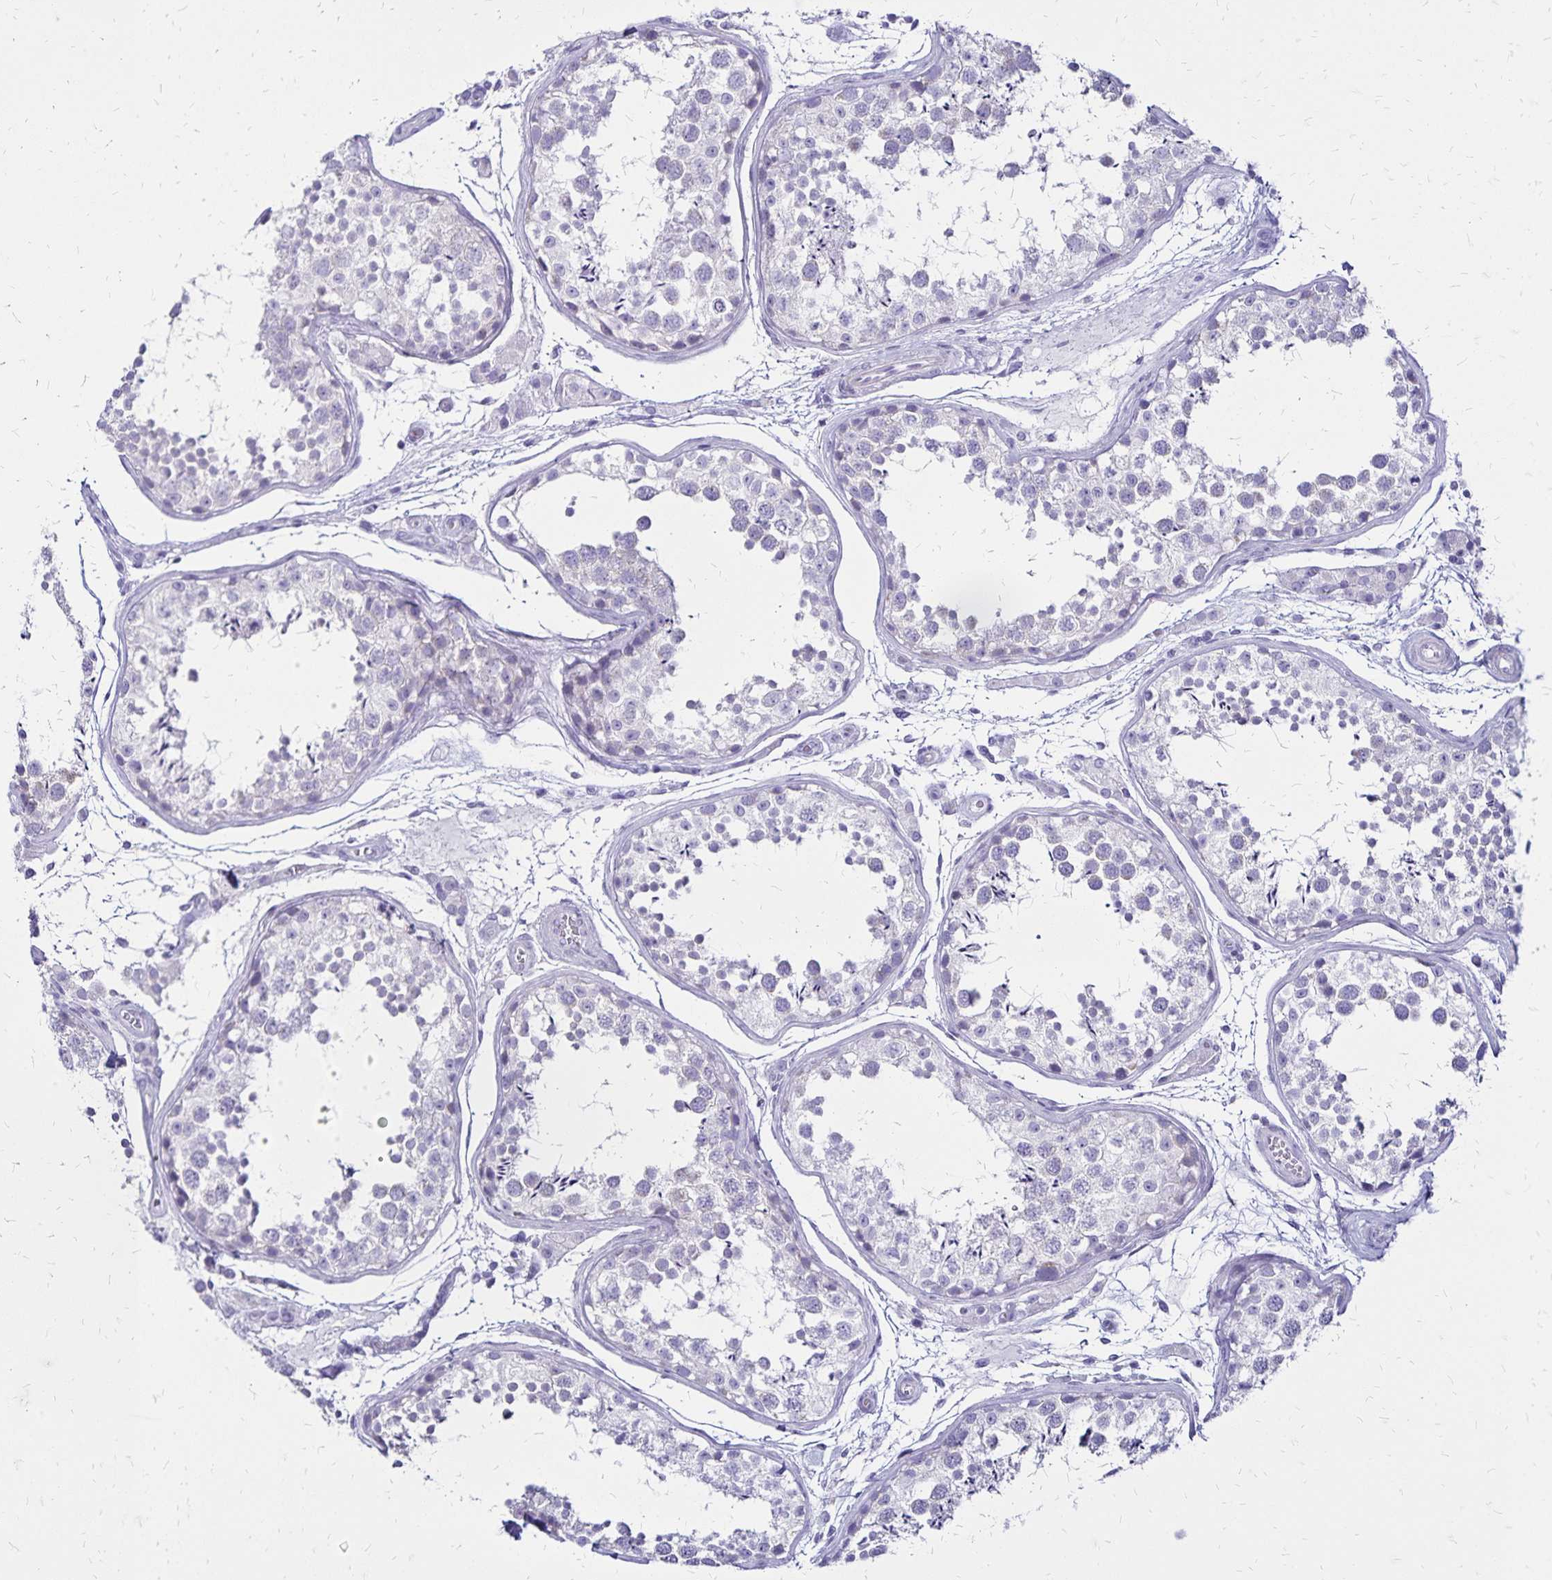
{"staining": {"intensity": "negative", "quantity": "none", "location": "none"}, "tissue": "testis", "cell_type": "Cells in seminiferous ducts", "image_type": "normal", "snomed": [{"axis": "morphology", "description": "Normal tissue, NOS"}, {"axis": "topography", "description": "Testis"}], "caption": "Immunohistochemistry (IHC) histopathology image of benign testis stained for a protein (brown), which exhibits no staining in cells in seminiferous ducts.", "gene": "LIN28B", "patient": {"sex": "male", "age": 29}}